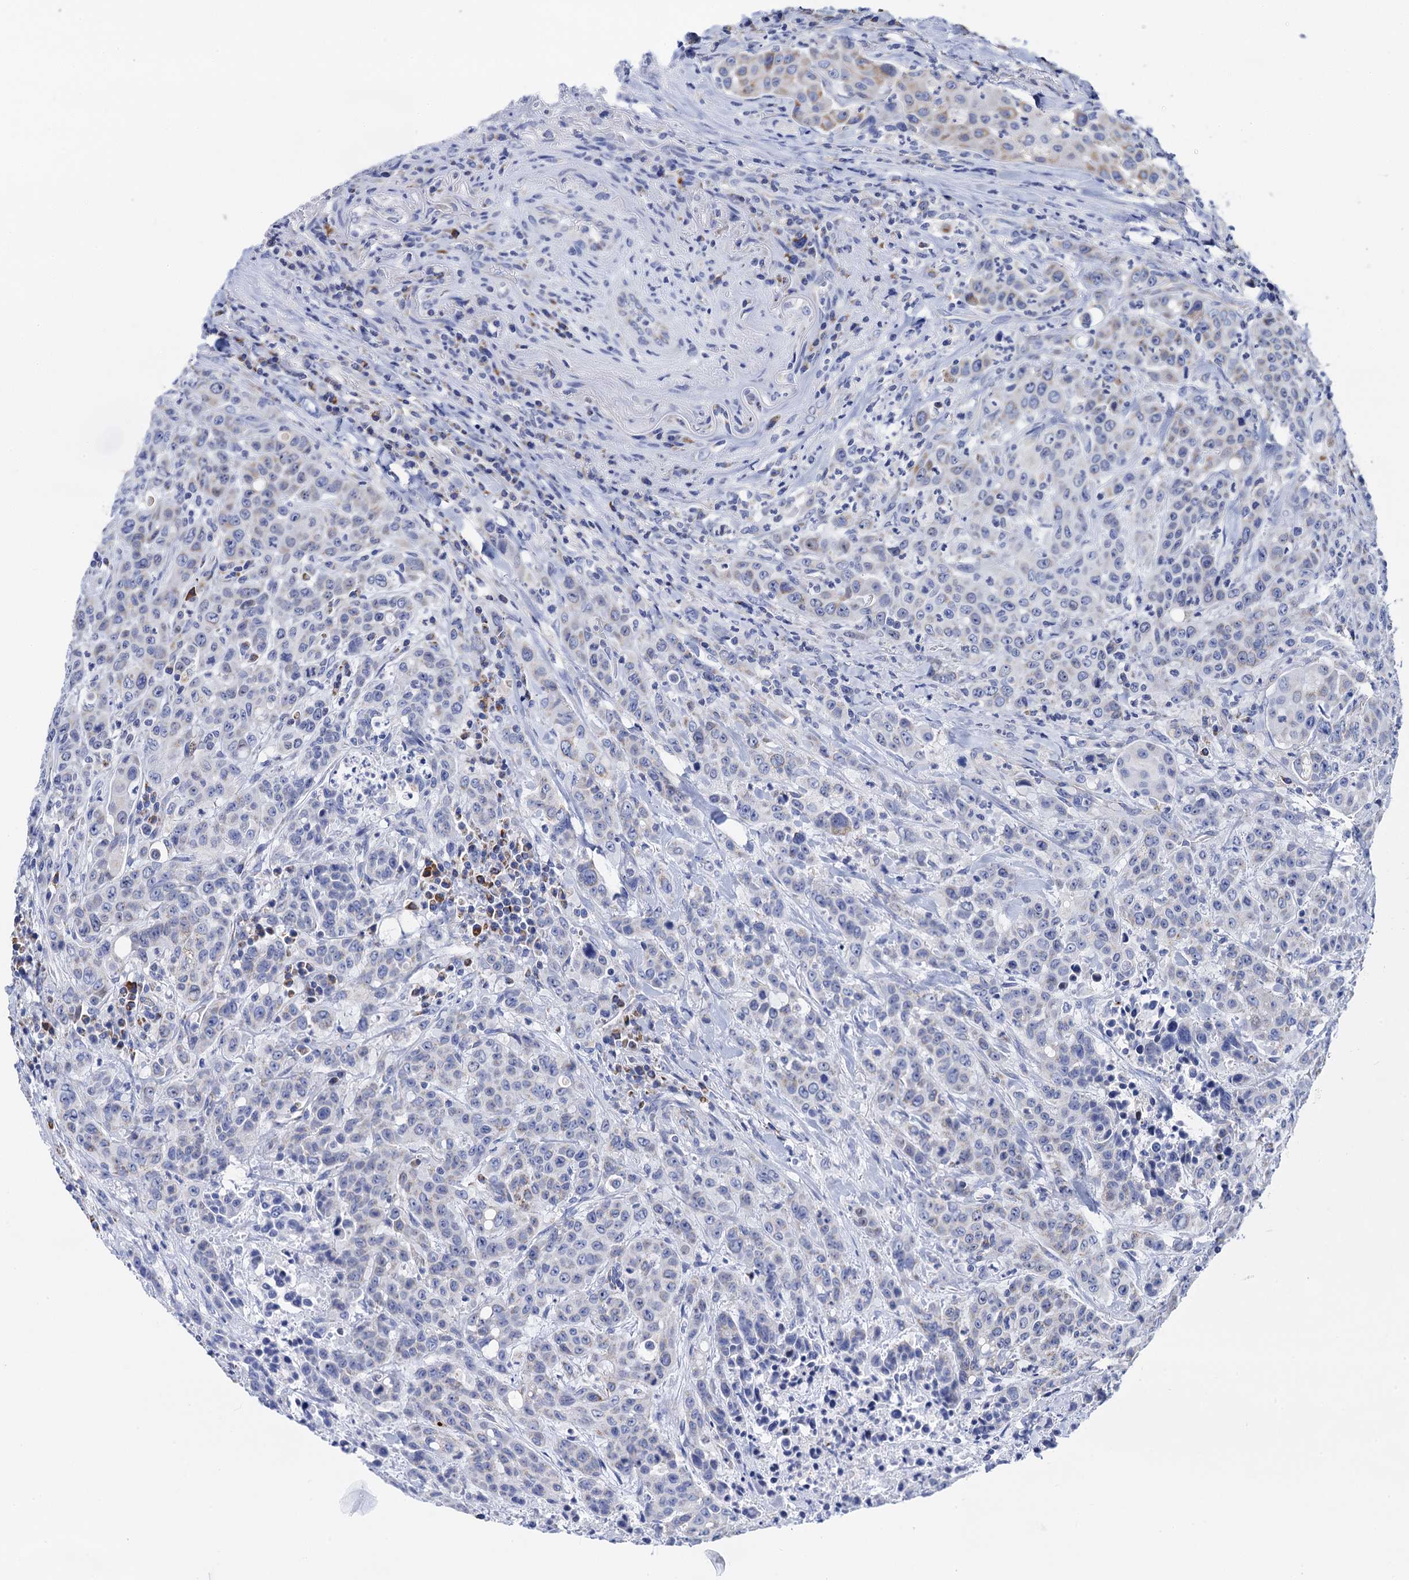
{"staining": {"intensity": "weak", "quantity": "<25%", "location": "cytoplasmic/membranous"}, "tissue": "colorectal cancer", "cell_type": "Tumor cells", "image_type": "cancer", "snomed": [{"axis": "morphology", "description": "Adenocarcinoma, NOS"}, {"axis": "topography", "description": "Colon"}], "caption": "Immunohistochemistry (IHC) micrograph of neoplastic tissue: adenocarcinoma (colorectal) stained with DAB (3,3'-diaminobenzidine) reveals no significant protein expression in tumor cells.", "gene": "ACADSB", "patient": {"sex": "male", "age": 62}}